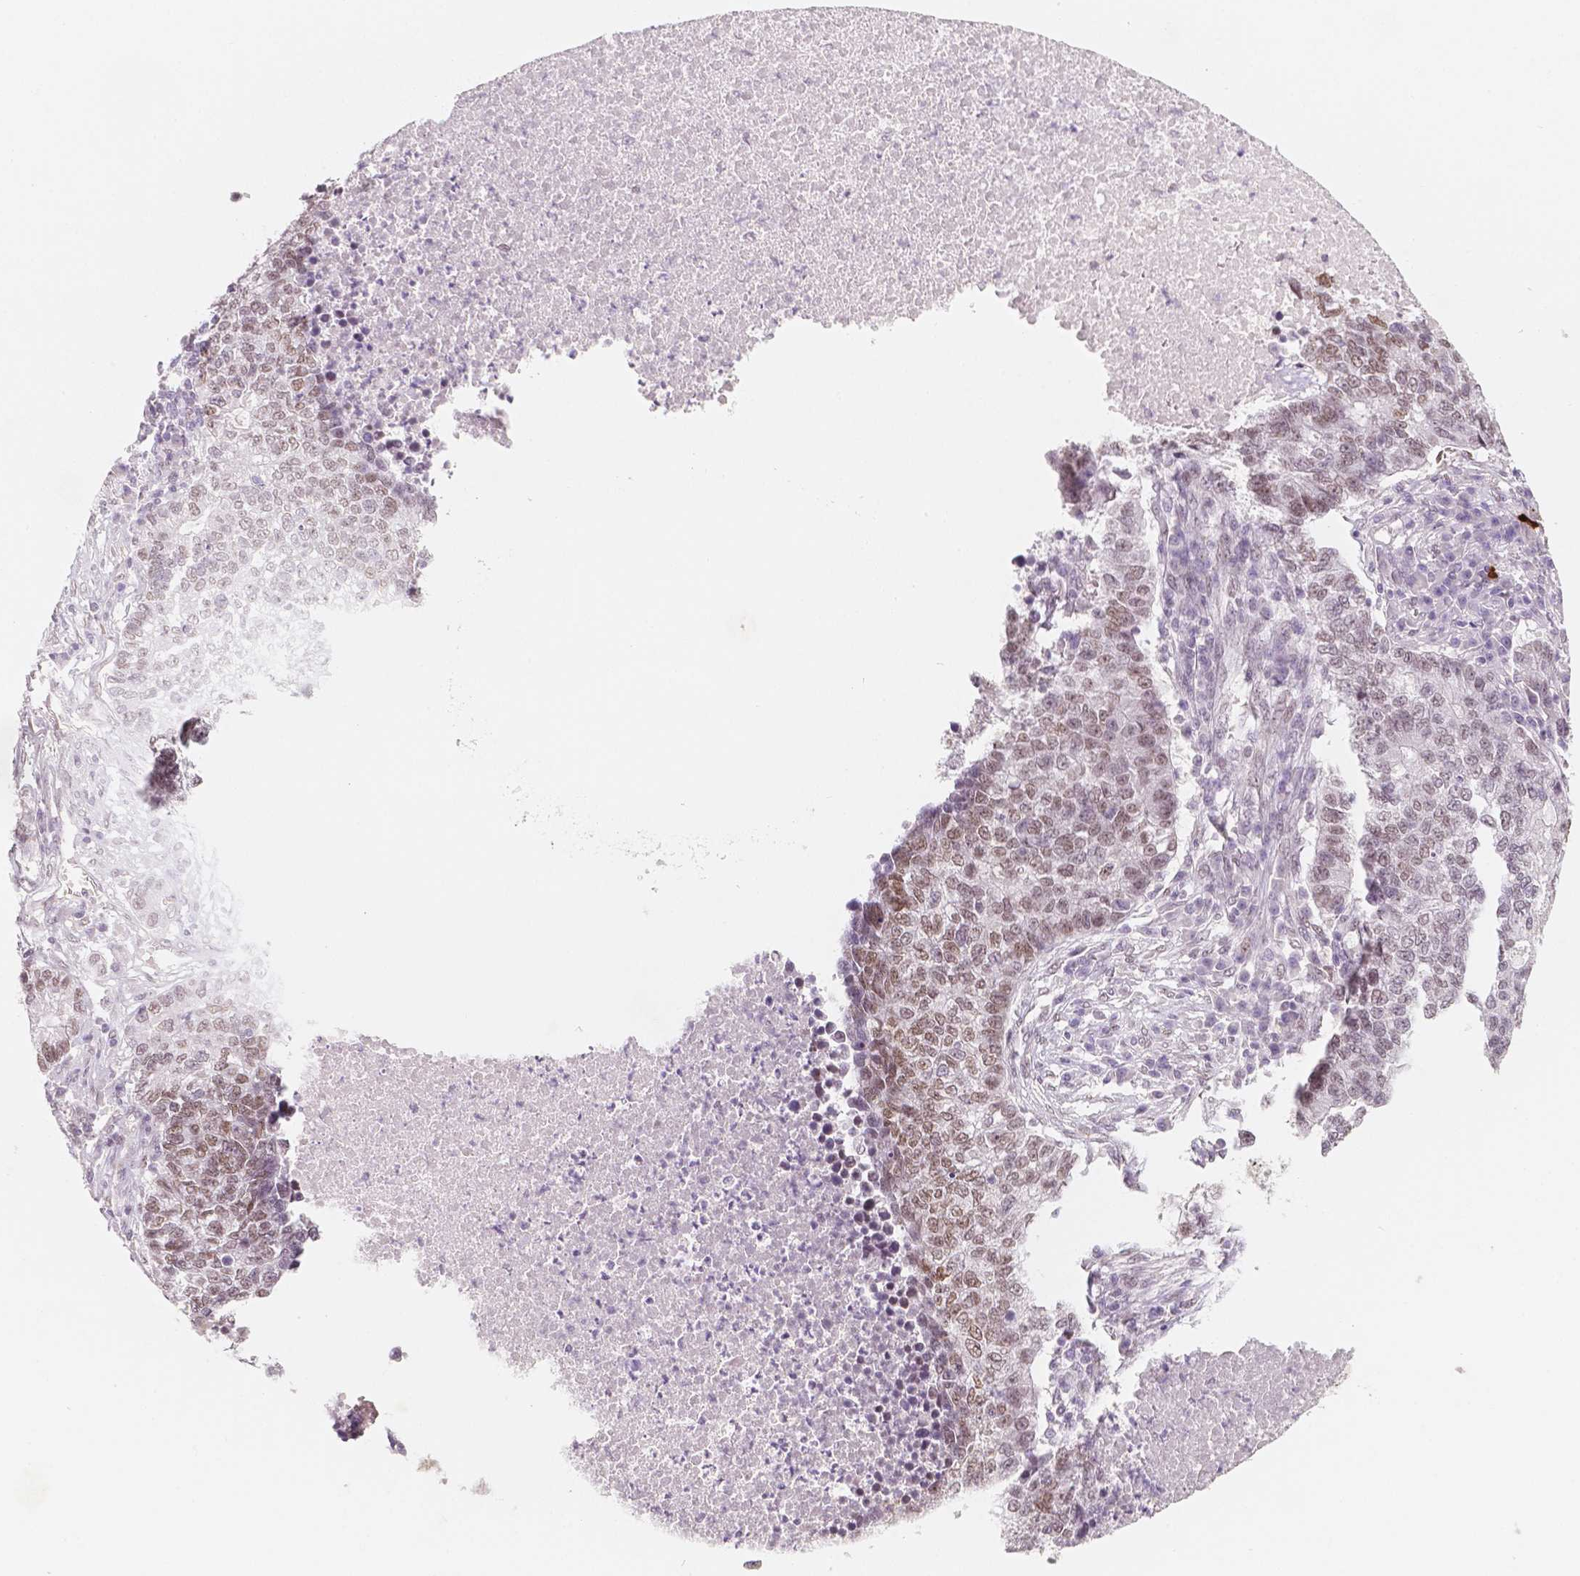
{"staining": {"intensity": "moderate", "quantity": "25%-75%", "location": "nuclear"}, "tissue": "lung cancer", "cell_type": "Tumor cells", "image_type": "cancer", "snomed": [{"axis": "morphology", "description": "Adenocarcinoma, NOS"}, {"axis": "topography", "description": "Lung"}], "caption": "Moderate nuclear positivity for a protein is present in approximately 25%-75% of tumor cells of adenocarcinoma (lung) using IHC.", "gene": "KDM5B", "patient": {"sex": "male", "age": 57}}